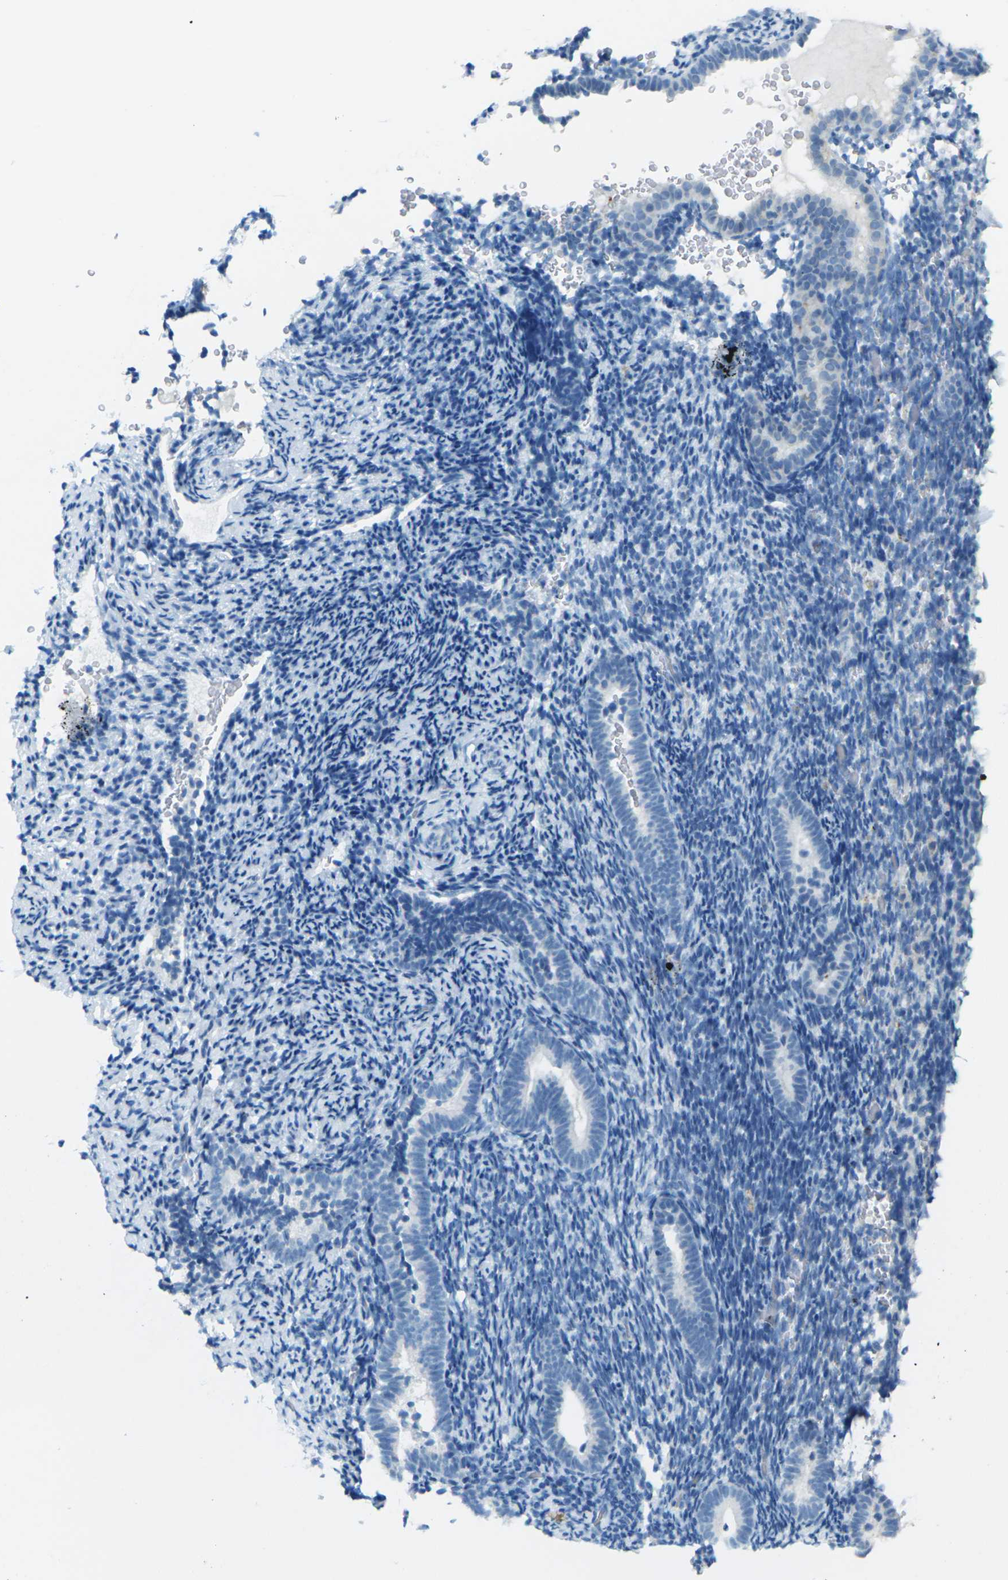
{"staining": {"intensity": "negative", "quantity": "none", "location": "none"}, "tissue": "endometrium", "cell_type": "Cells in endometrial stroma", "image_type": "normal", "snomed": [{"axis": "morphology", "description": "Normal tissue, NOS"}, {"axis": "topography", "description": "Endometrium"}], "caption": "IHC photomicrograph of benign endometrium stained for a protein (brown), which shows no expression in cells in endometrial stroma.", "gene": "CDH16", "patient": {"sex": "female", "age": 51}}